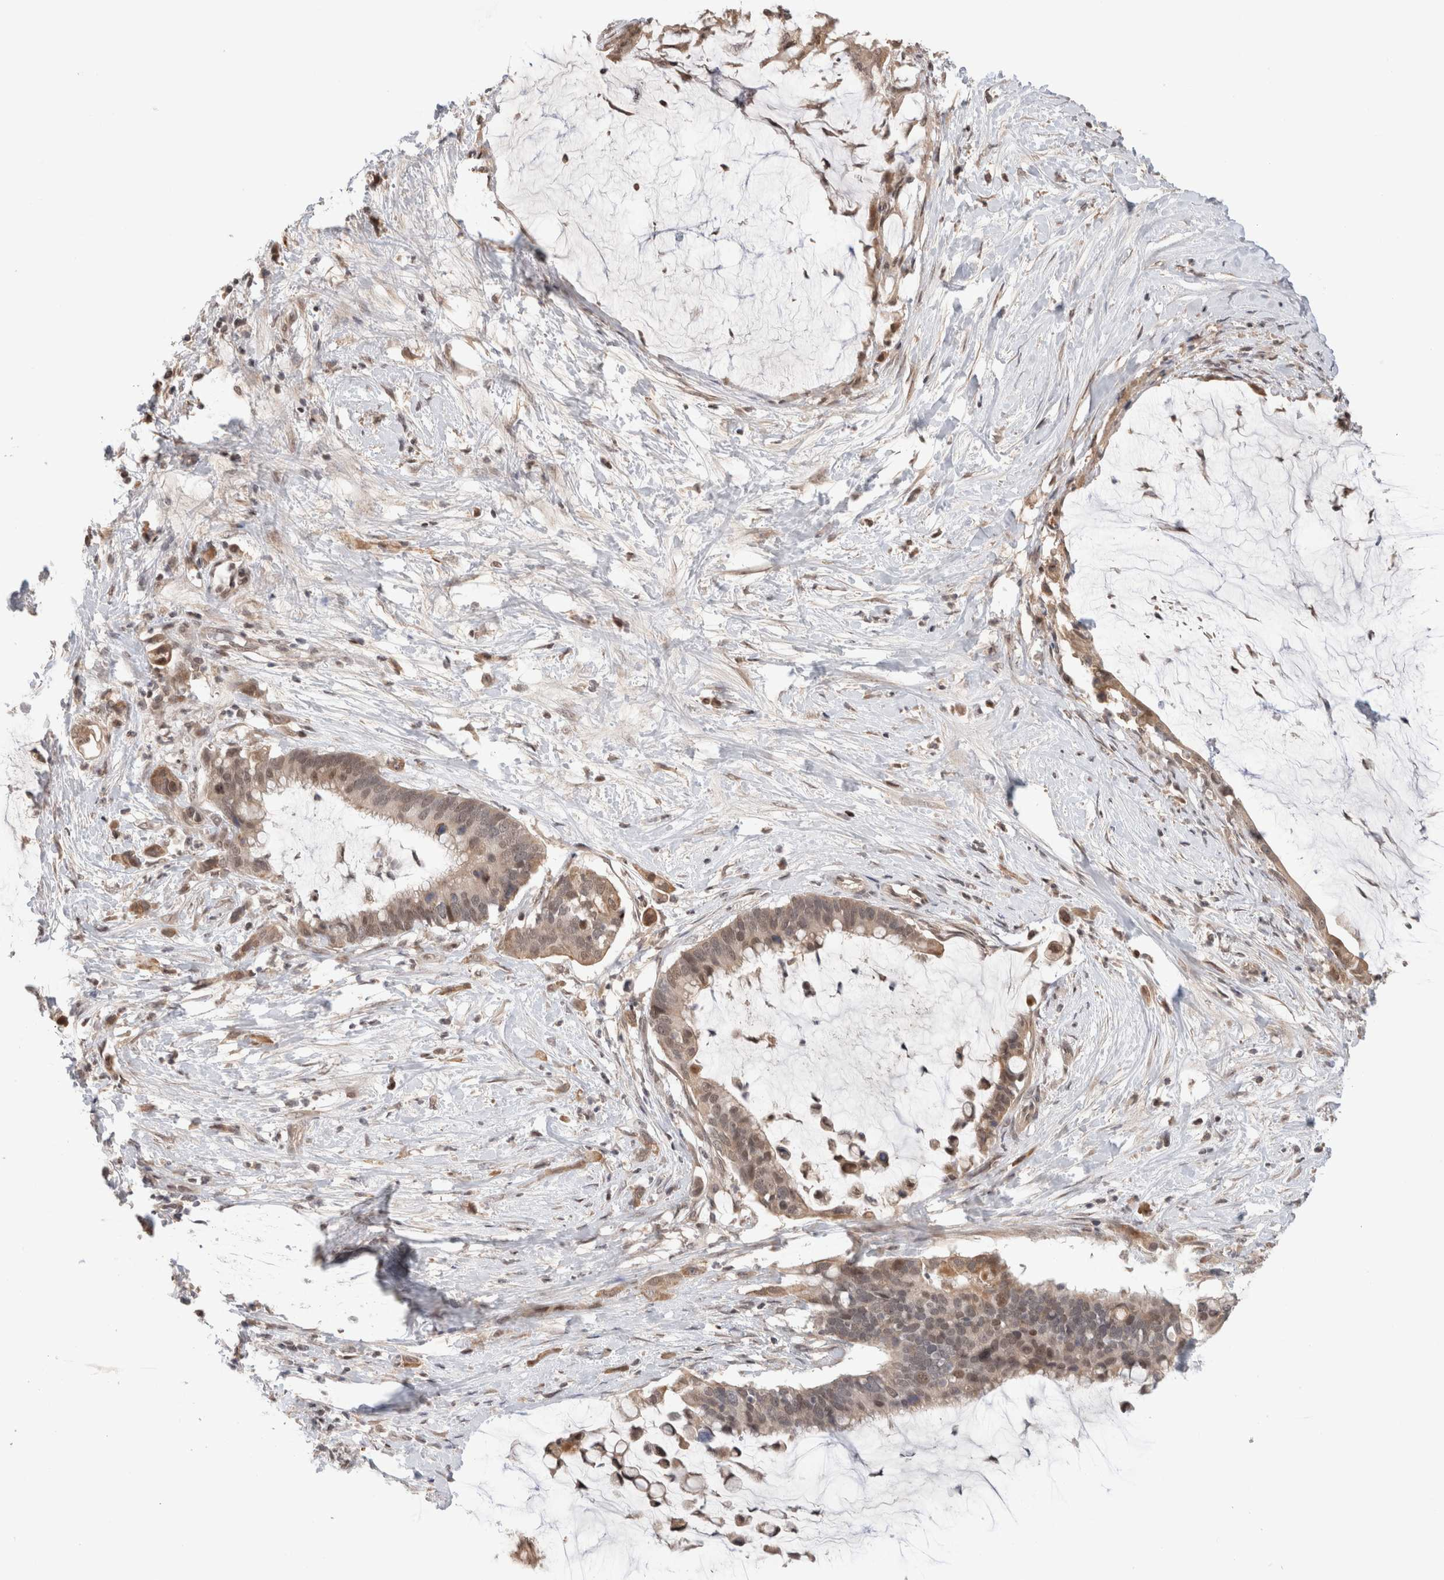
{"staining": {"intensity": "weak", "quantity": "25%-75%", "location": "cytoplasmic/membranous,nuclear"}, "tissue": "pancreatic cancer", "cell_type": "Tumor cells", "image_type": "cancer", "snomed": [{"axis": "morphology", "description": "Adenocarcinoma, NOS"}, {"axis": "topography", "description": "Pancreas"}], "caption": "A histopathology image of human pancreatic adenocarcinoma stained for a protein shows weak cytoplasmic/membranous and nuclear brown staining in tumor cells. The staining was performed using DAB to visualize the protein expression in brown, while the nuclei were stained in blue with hematoxylin (Magnification: 20x).", "gene": "SYDE2", "patient": {"sex": "male", "age": 41}}